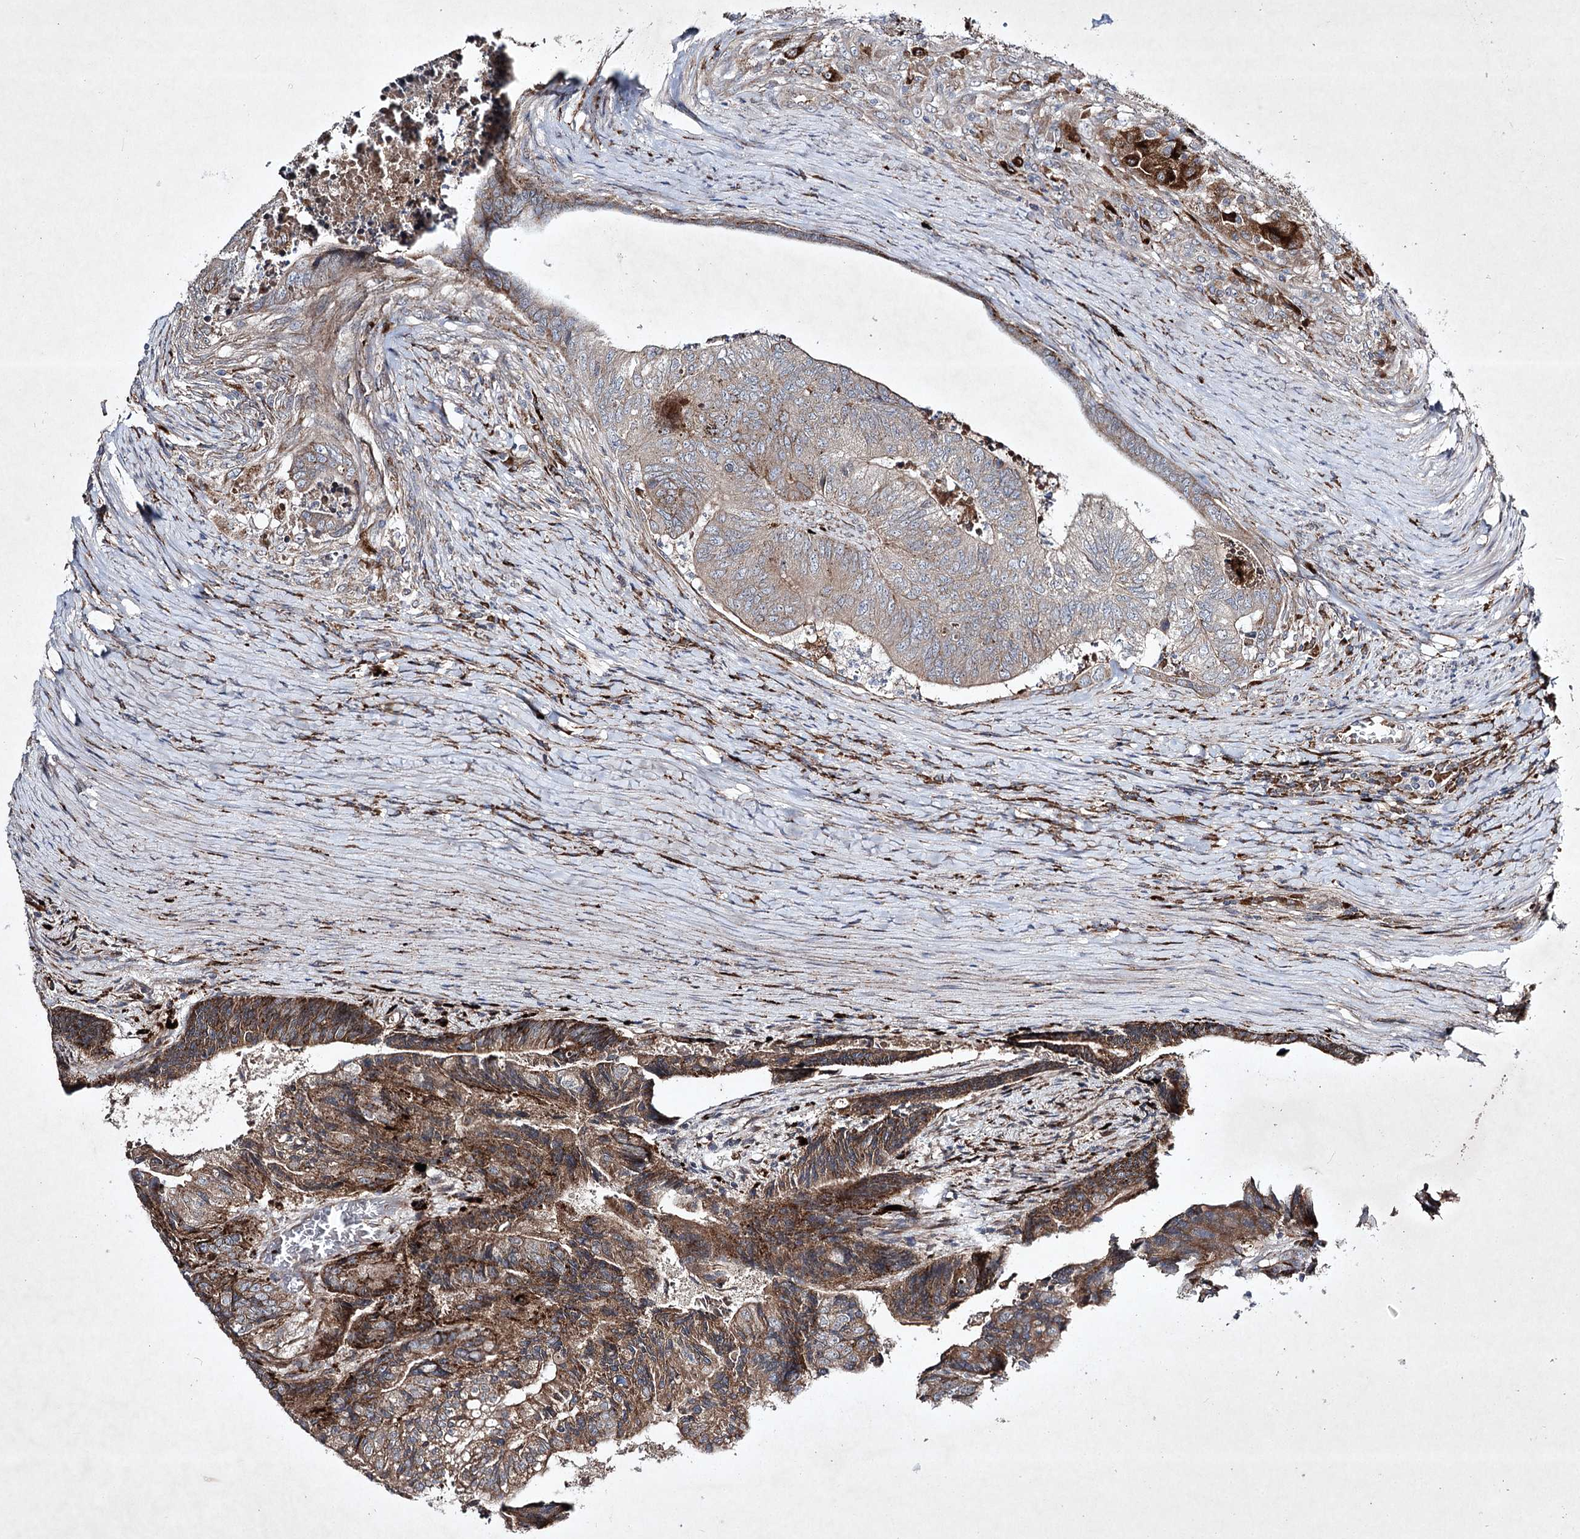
{"staining": {"intensity": "moderate", "quantity": "25%-75%", "location": "cytoplasmic/membranous"}, "tissue": "colorectal cancer", "cell_type": "Tumor cells", "image_type": "cancer", "snomed": [{"axis": "morphology", "description": "Adenocarcinoma, NOS"}, {"axis": "topography", "description": "Colon"}], "caption": "Immunohistochemistry (IHC) image of neoplastic tissue: colorectal cancer (adenocarcinoma) stained using IHC demonstrates medium levels of moderate protein expression localized specifically in the cytoplasmic/membranous of tumor cells, appearing as a cytoplasmic/membranous brown color.", "gene": "ALG9", "patient": {"sex": "female", "age": 67}}